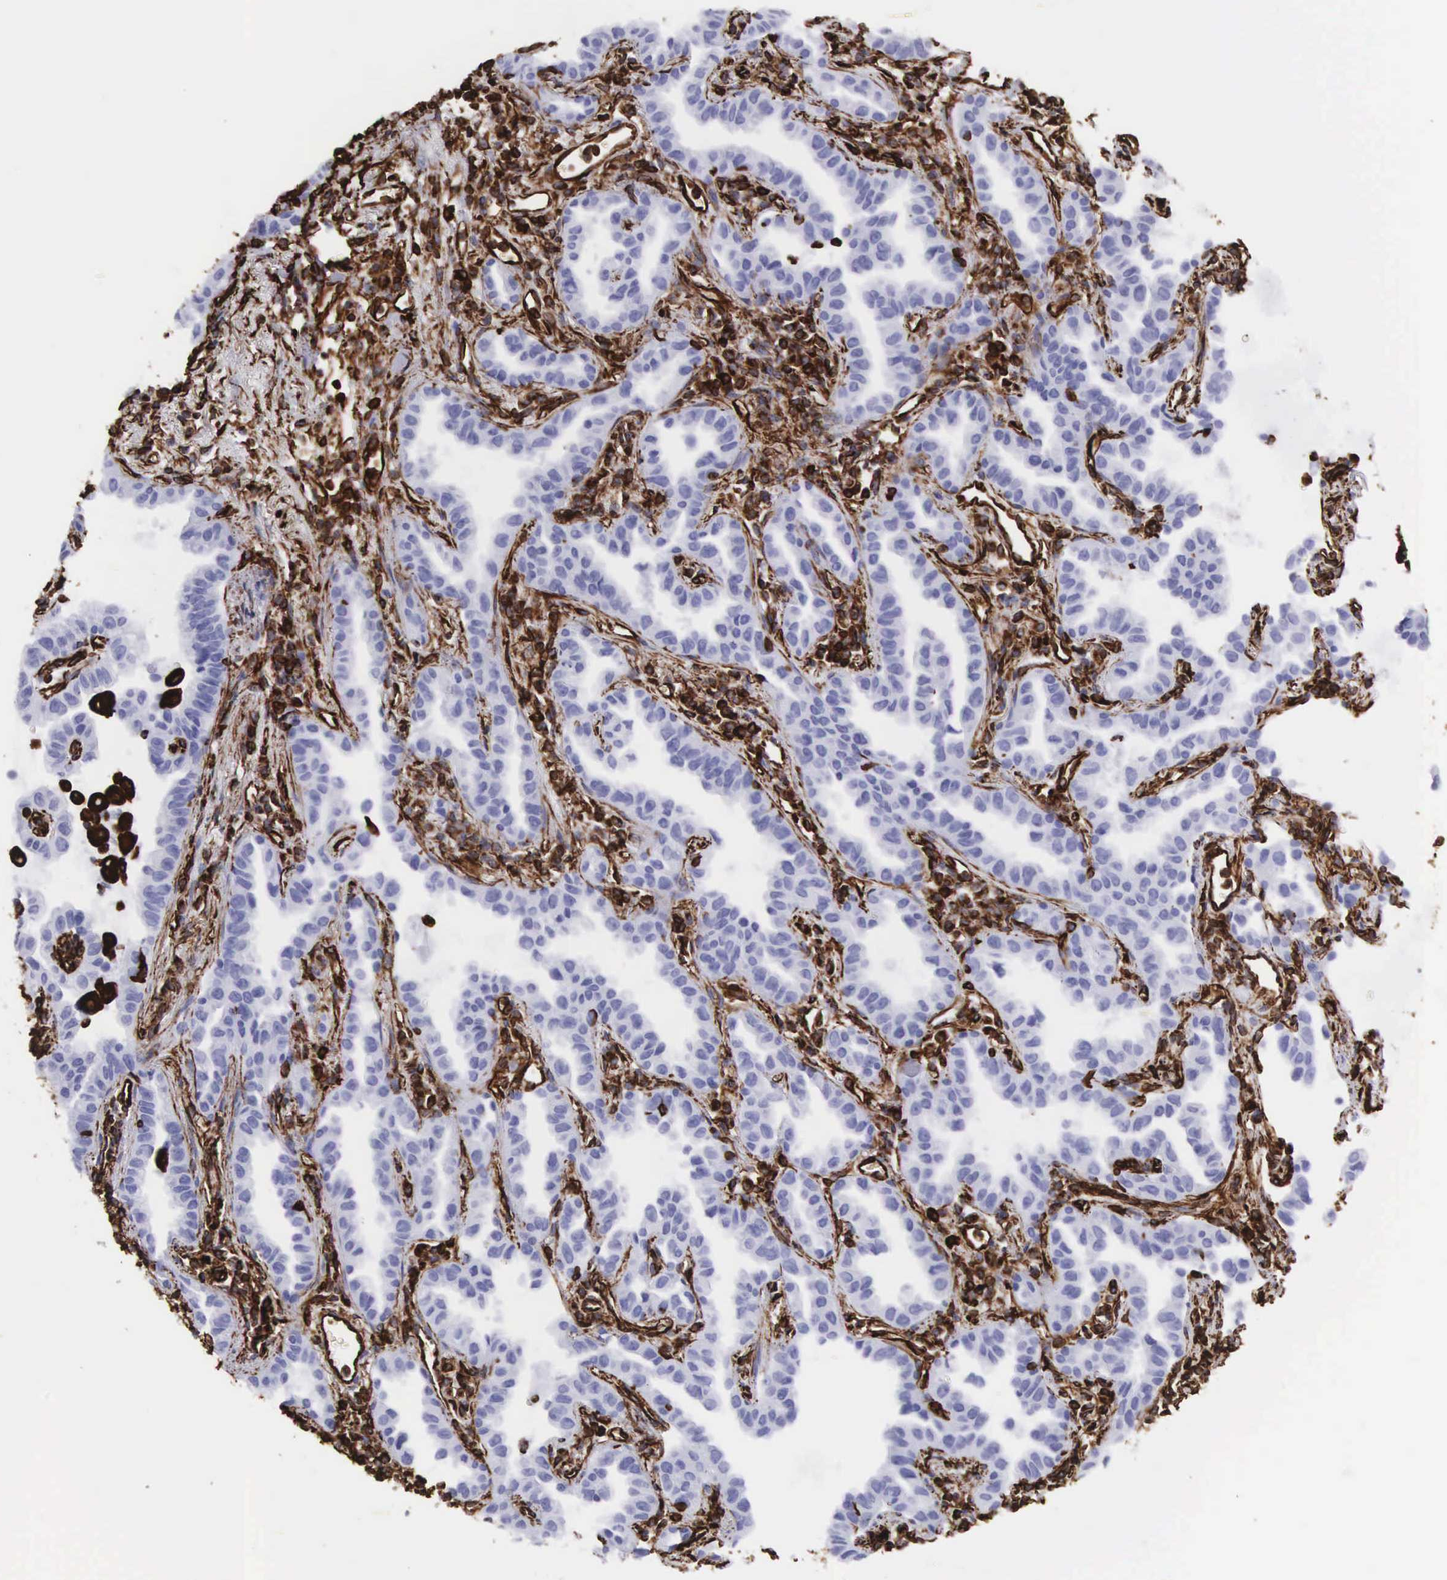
{"staining": {"intensity": "strong", "quantity": "<25%", "location": "cytoplasmic/membranous"}, "tissue": "lung cancer", "cell_type": "Tumor cells", "image_type": "cancer", "snomed": [{"axis": "morphology", "description": "Adenocarcinoma, NOS"}, {"axis": "topography", "description": "Lung"}], "caption": "DAB (3,3'-diaminobenzidine) immunohistochemical staining of human adenocarcinoma (lung) displays strong cytoplasmic/membranous protein expression in approximately <25% of tumor cells.", "gene": "VIM", "patient": {"sex": "female", "age": 50}}